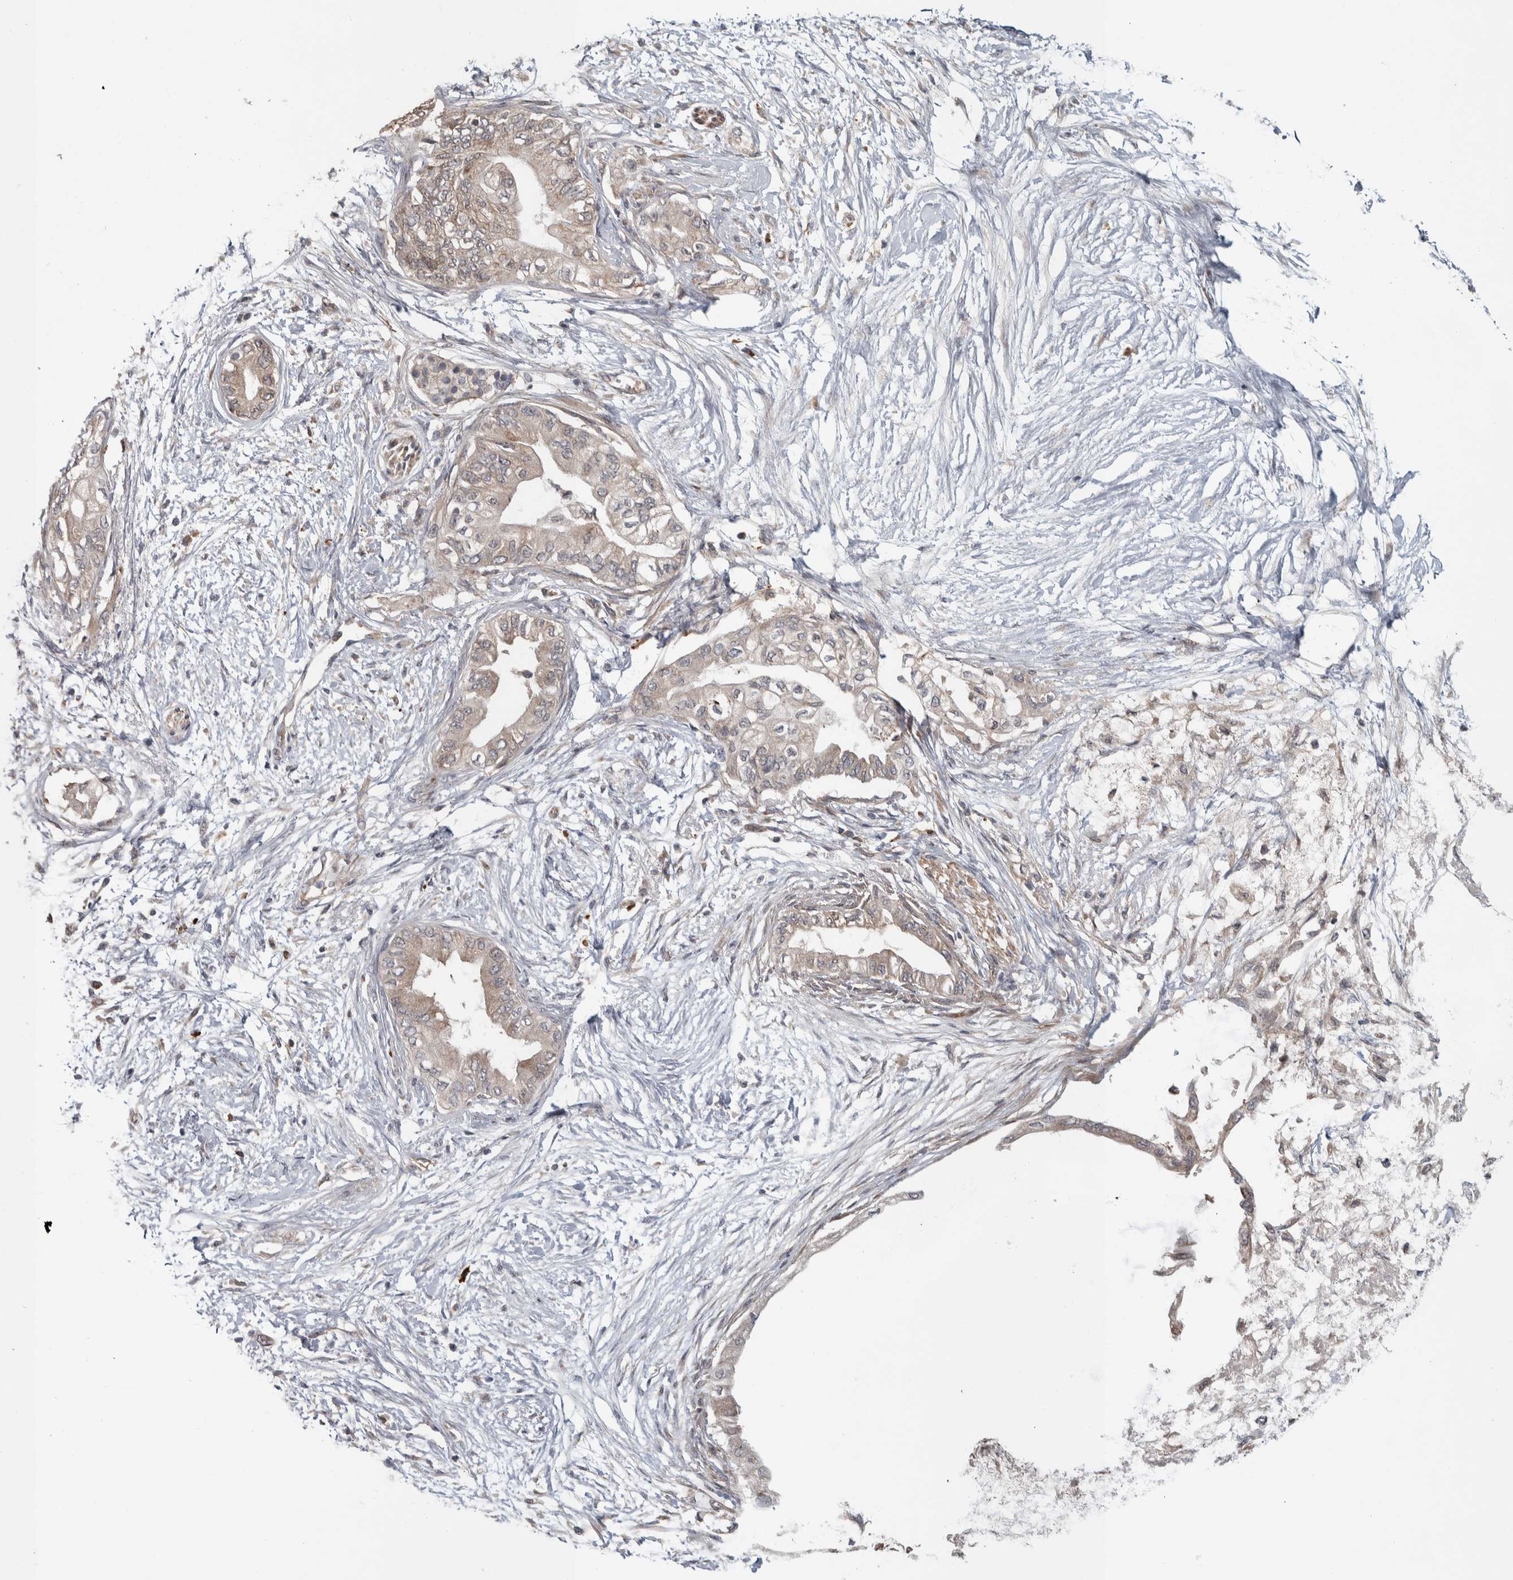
{"staining": {"intensity": "weak", "quantity": "<25%", "location": "cytoplasmic/membranous"}, "tissue": "pancreatic cancer", "cell_type": "Tumor cells", "image_type": "cancer", "snomed": [{"axis": "morphology", "description": "Normal tissue, NOS"}, {"axis": "morphology", "description": "Adenocarcinoma, NOS"}, {"axis": "topography", "description": "Pancreas"}, {"axis": "topography", "description": "Duodenum"}], "caption": "The image shows no significant positivity in tumor cells of pancreatic cancer.", "gene": "TBC1D31", "patient": {"sex": "female", "age": 60}}